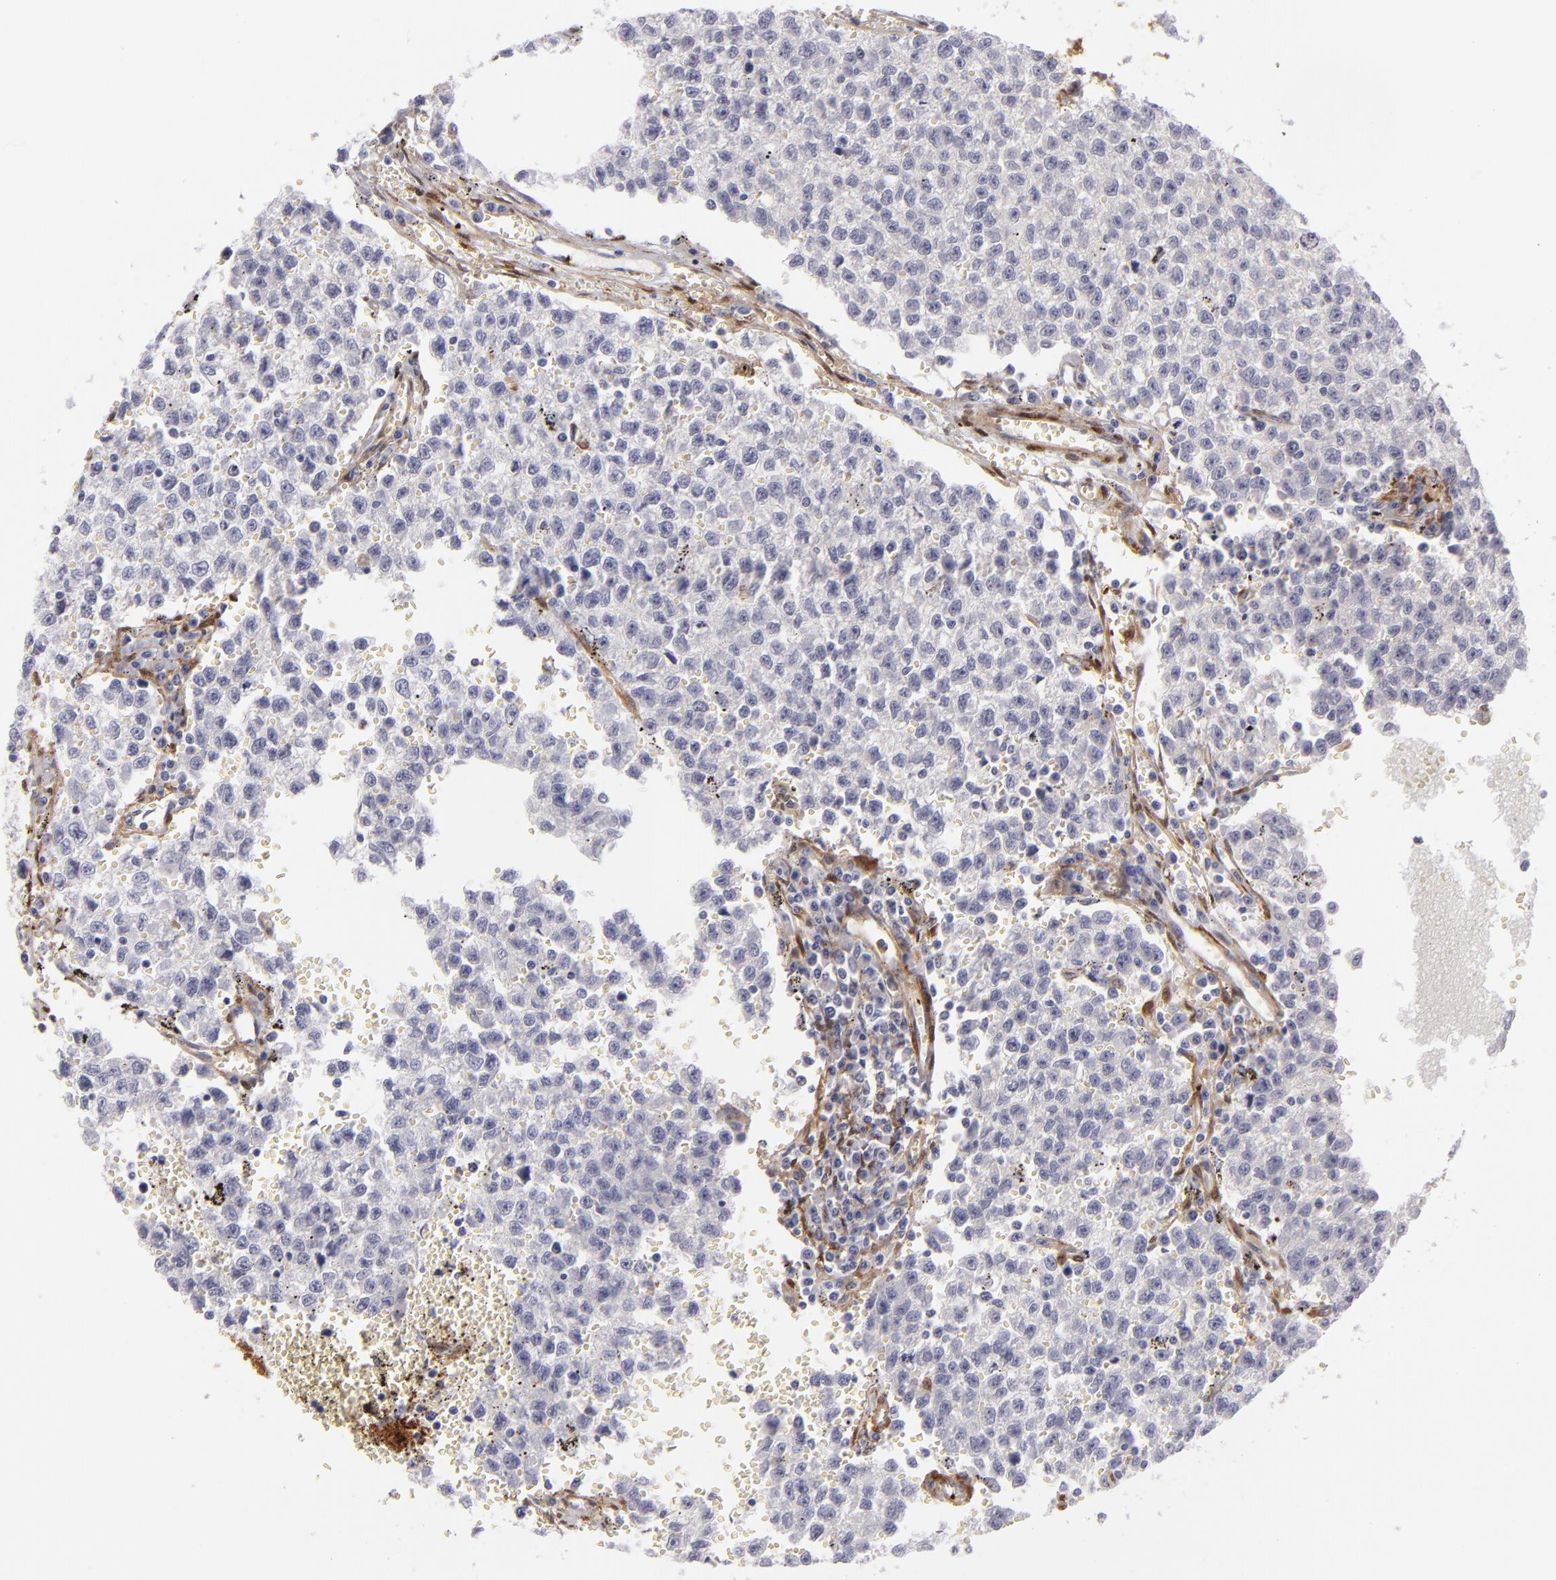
{"staining": {"intensity": "negative", "quantity": "none", "location": "none"}, "tissue": "testis cancer", "cell_type": "Tumor cells", "image_type": "cancer", "snomed": [{"axis": "morphology", "description": "Seminoma, NOS"}, {"axis": "topography", "description": "Testis"}], "caption": "A photomicrograph of human seminoma (testis) is negative for staining in tumor cells. (DAB immunohistochemistry with hematoxylin counter stain).", "gene": "VCL", "patient": {"sex": "male", "age": 35}}